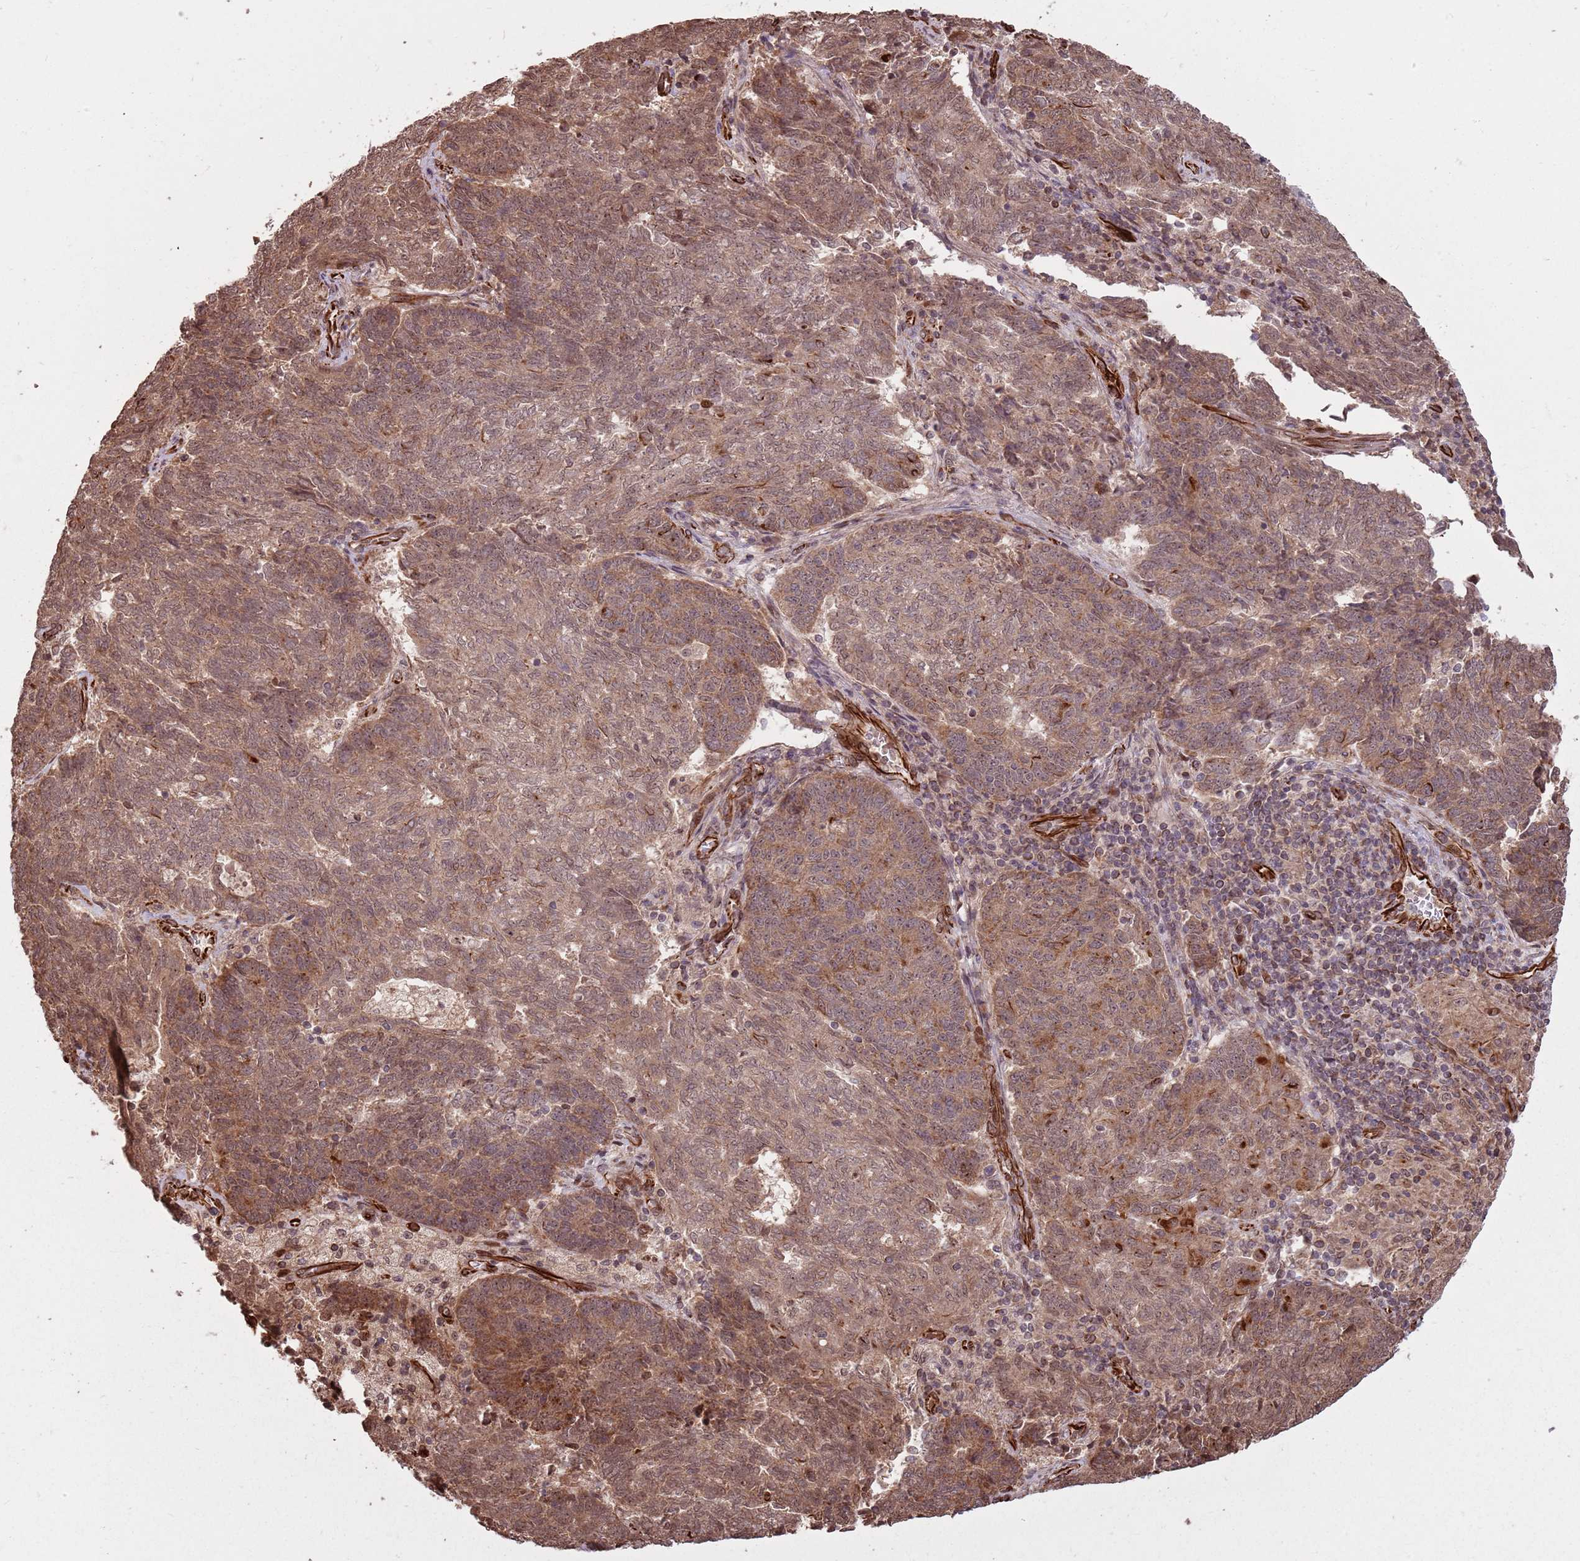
{"staining": {"intensity": "moderate", "quantity": ">75%", "location": "cytoplasmic/membranous,nuclear"}, "tissue": "endometrial cancer", "cell_type": "Tumor cells", "image_type": "cancer", "snomed": [{"axis": "morphology", "description": "Adenocarcinoma, NOS"}, {"axis": "topography", "description": "Endometrium"}], "caption": "Immunohistochemistry (IHC) micrograph of neoplastic tissue: human adenocarcinoma (endometrial) stained using IHC displays medium levels of moderate protein expression localized specifically in the cytoplasmic/membranous and nuclear of tumor cells, appearing as a cytoplasmic/membranous and nuclear brown color.", "gene": "ADAMTS3", "patient": {"sex": "female", "age": 80}}